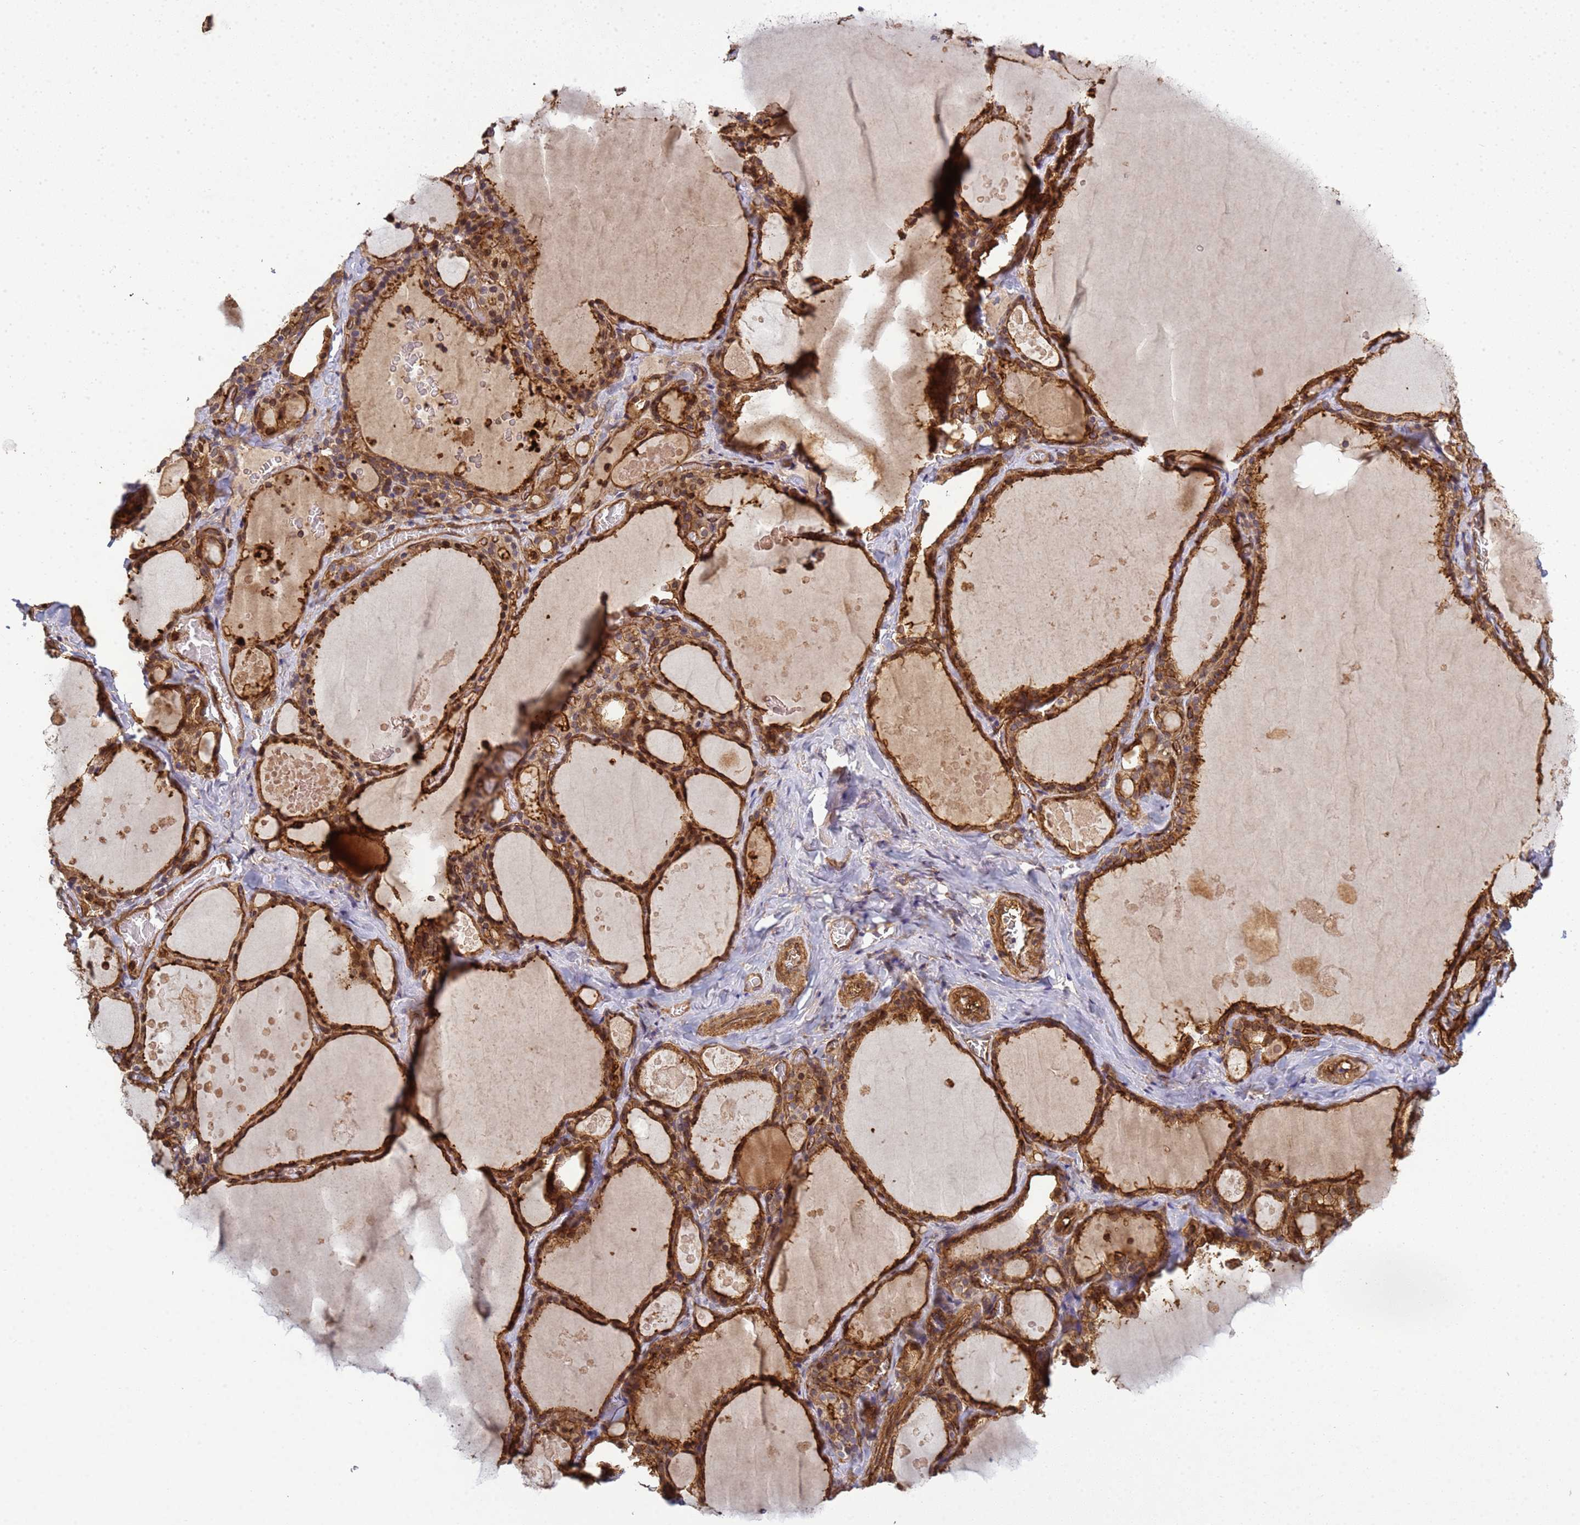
{"staining": {"intensity": "strong", "quantity": ">75%", "location": "cytoplasmic/membranous,nuclear"}, "tissue": "thyroid gland", "cell_type": "Glandular cells", "image_type": "normal", "snomed": [{"axis": "morphology", "description": "Normal tissue, NOS"}, {"axis": "topography", "description": "Thyroid gland"}], "caption": "Glandular cells exhibit strong cytoplasmic/membranous,nuclear staining in about >75% of cells in normal thyroid gland.", "gene": "C8orf34", "patient": {"sex": "male", "age": 56}}